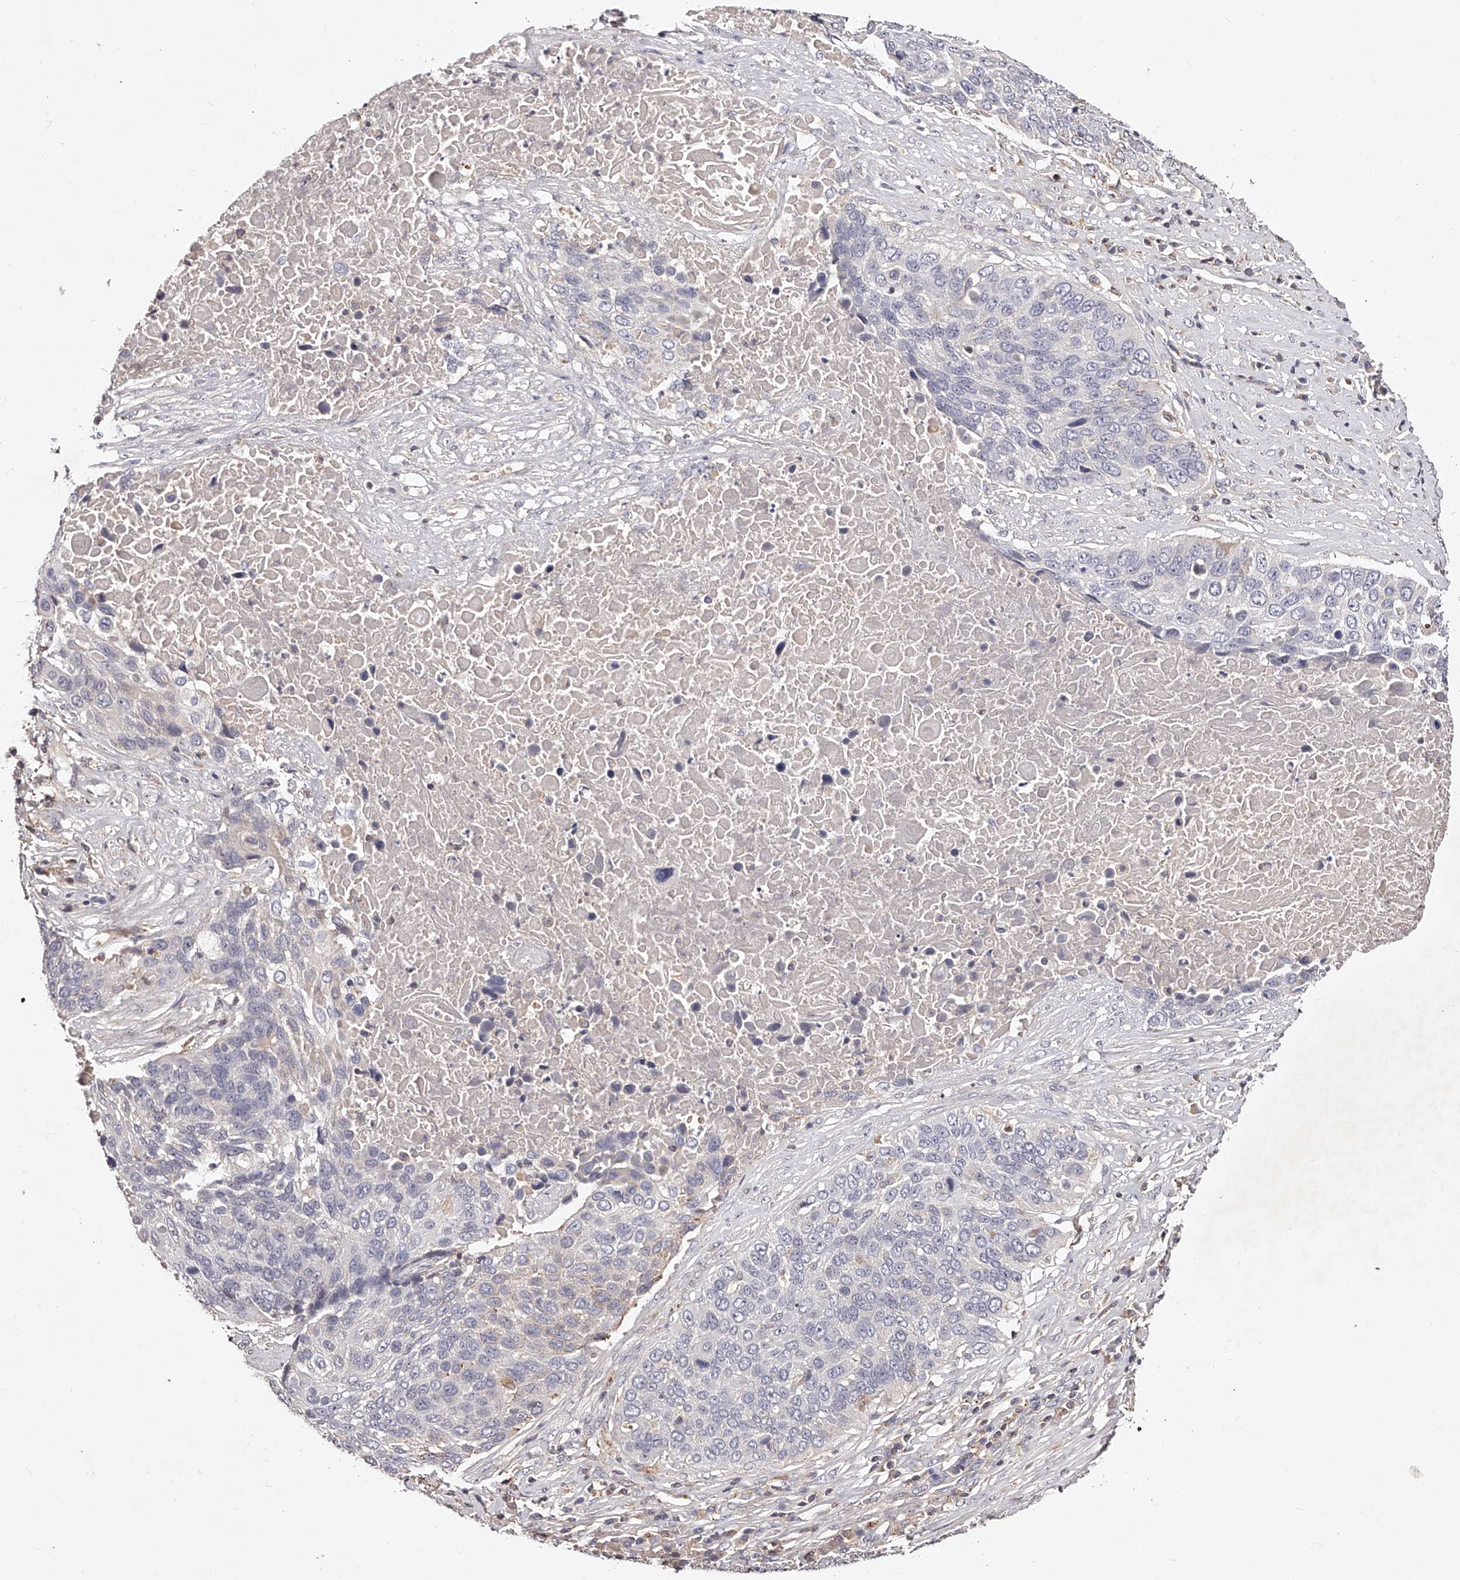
{"staining": {"intensity": "negative", "quantity": "none", "location": "none"}, "tissue": "lung cancer", "cell_type": "Tumor cells", "image_type": "cancer", "snomed": [{"axis": "morphology", "description": "Squamous cell carcinoma, NOS"}, {"axis": "topography", "description": "Lung"}], "caption": "Immunohistochemistry of squamous cell carcinoma (lung) exhibits no expression in tumor cells.", "gene": "PHACTR1", "patient": {"sex": "male", "age": 66}}